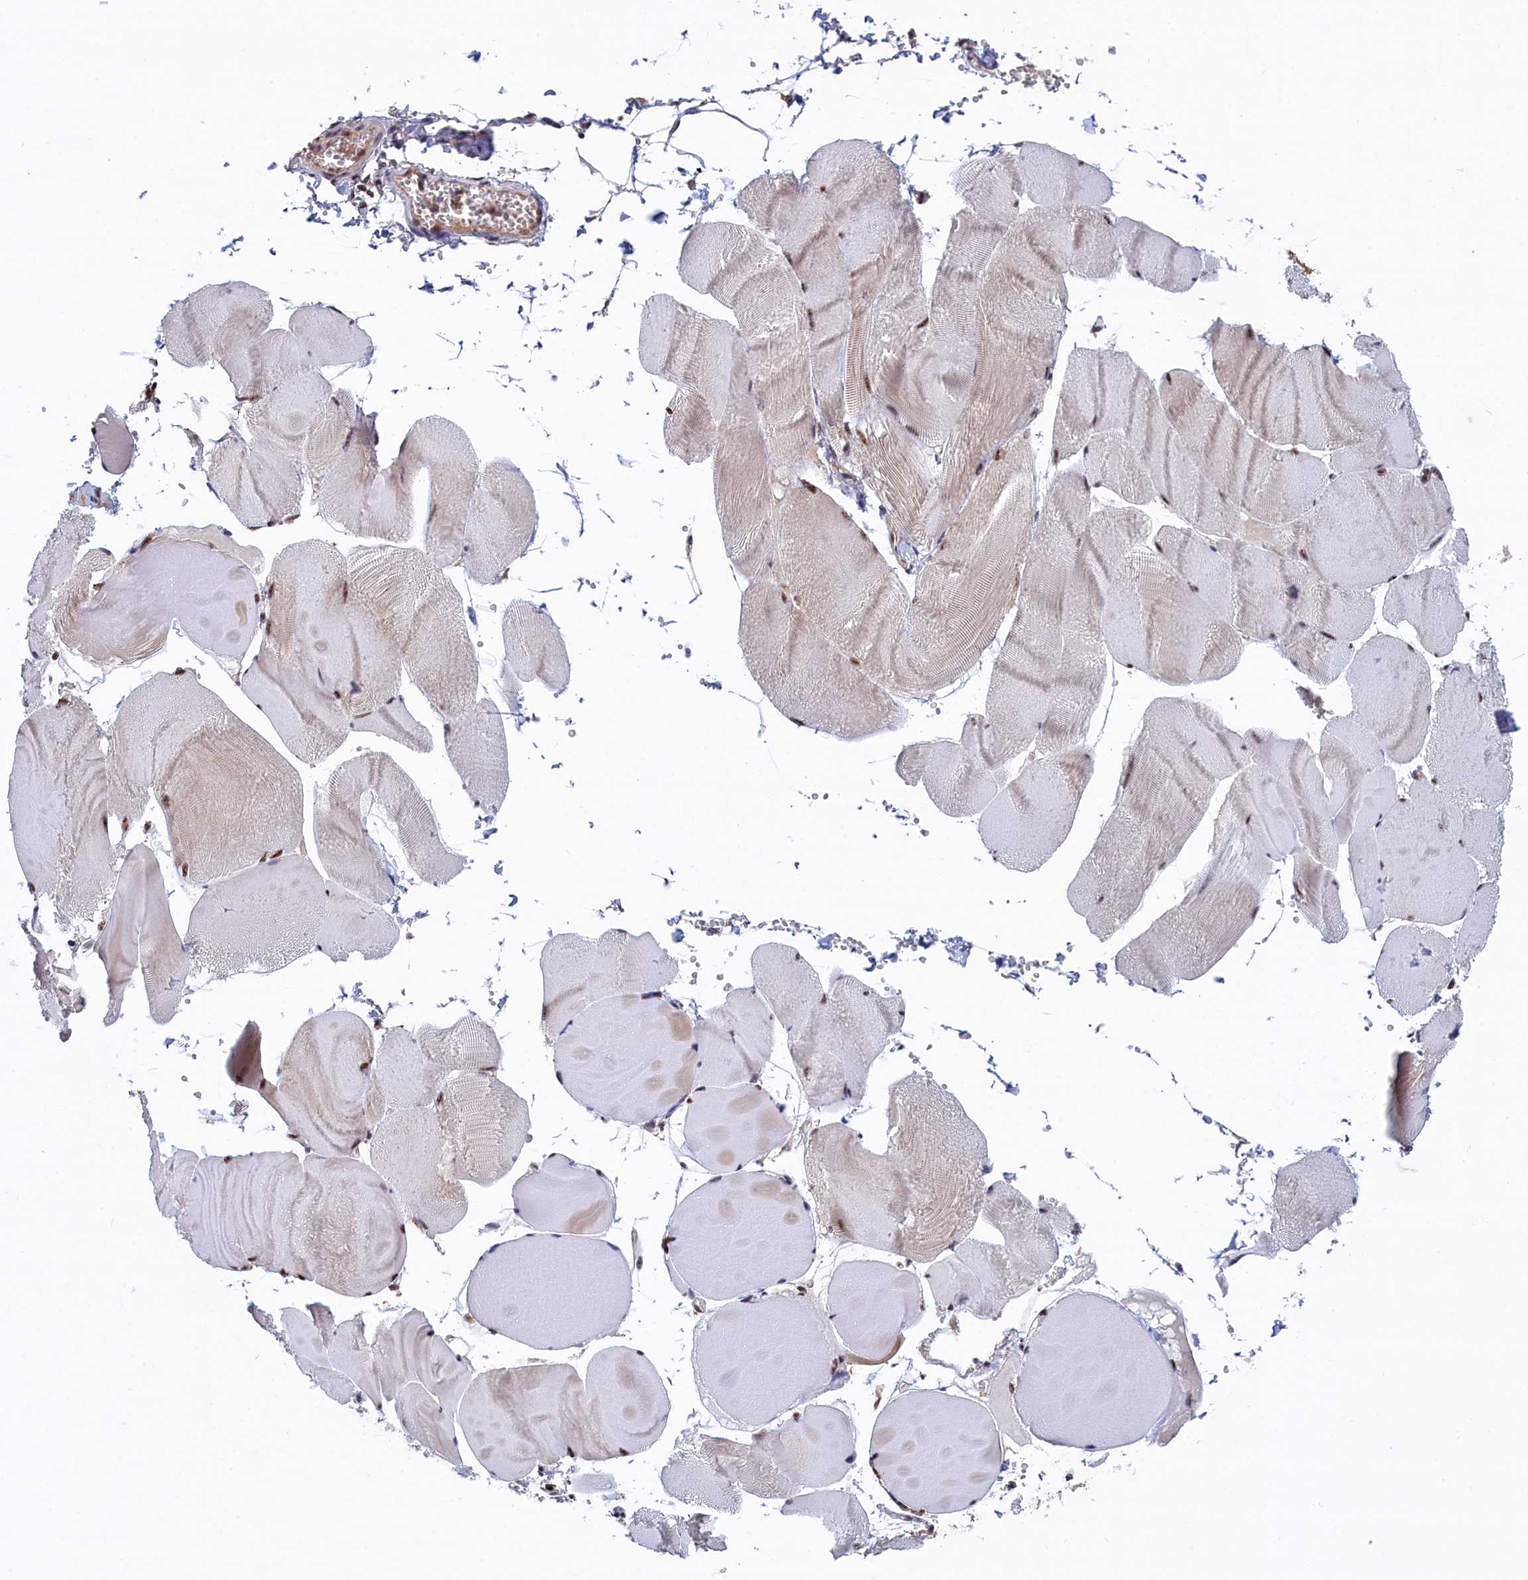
{"staining": {"intensity": "moderate", "quantity": "25%-75%", "location": "nuclear"}, "tissue": "skeletal muscle", "cell_type": "Myocytes", "image_type": "normal", "snomed": [{"axis": "morphology", "description": "Normal tissue, NOS"}, {"axis": "morphology", "description": "Basal cell carcinoma"}, {"axis": "topography", "description": "Skeletal muscle"}], "caption": "Skeletal muscle stained with DAB (3,3'-diaminobenzidine) immunohistochemistry shows medium levels of moderate nuclear positivity in approximately 25%-75% of myocytes. The staining was performed using DAB (3,3'-diaminobenzidine) to visualize the protein expression in brown, while the nuclei were stained in blue with hematoxylin (Magnification: 20x).", "gene": "TAB1", "patient": {"sex": "female", "age": 64}}